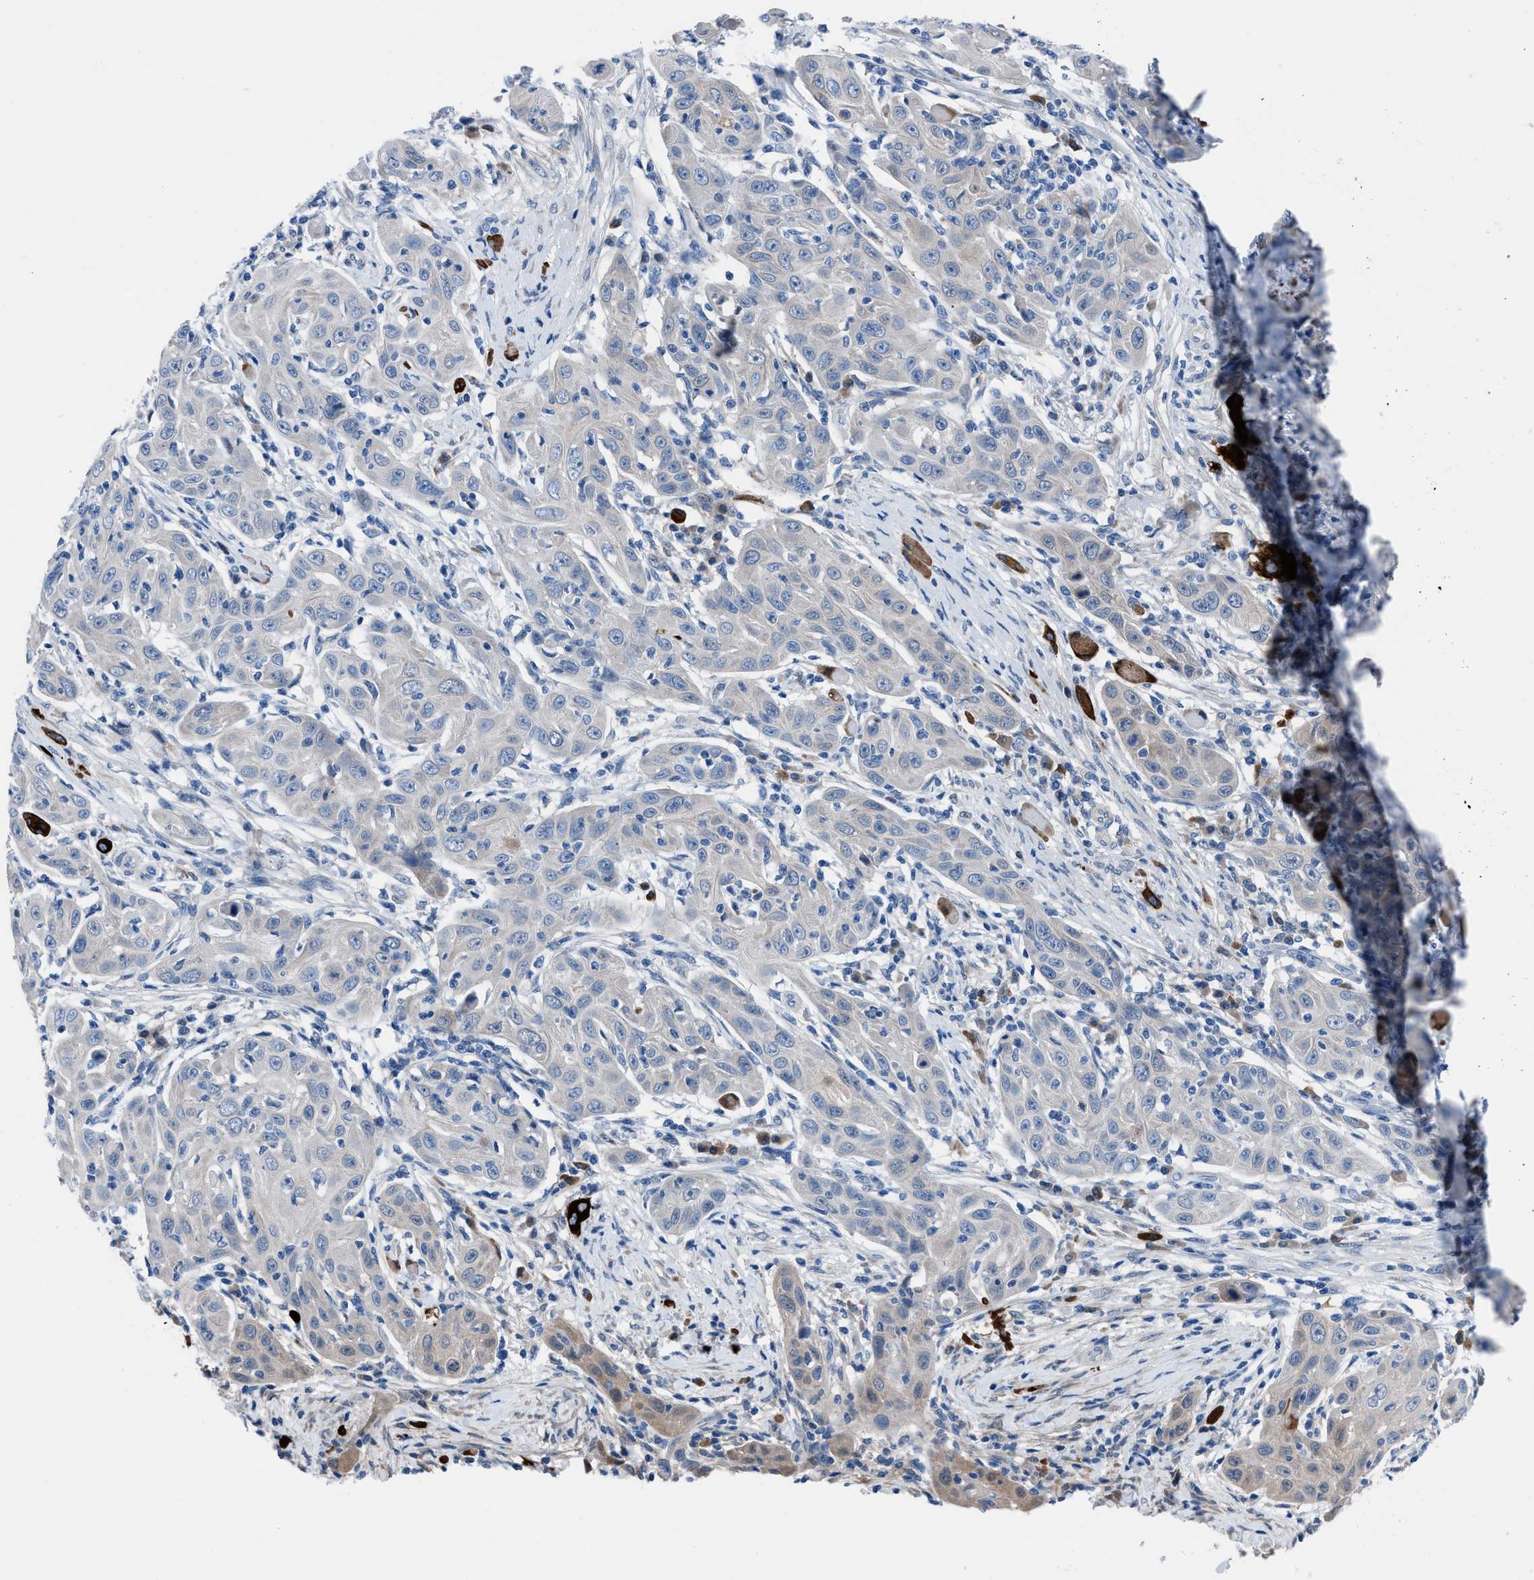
{"staining": {"intensity": "negative", "quantity": "none", "location": "none"}, "tissue": "skin cancer", "cell_type": "Tumor cells", "image_type": "cancer", "snomed": [{"axis": "morphology", "description": "Squamous cell carcinoma, NOS"}, {"axis": "topography", "description": "Skin"}], "caption": "An image of skin squamous cell carcinoma stained for a protein displays no brown staining in tumor cells.", "gene": "UAP1", "patient": {"sex": "female", "age": 88}}